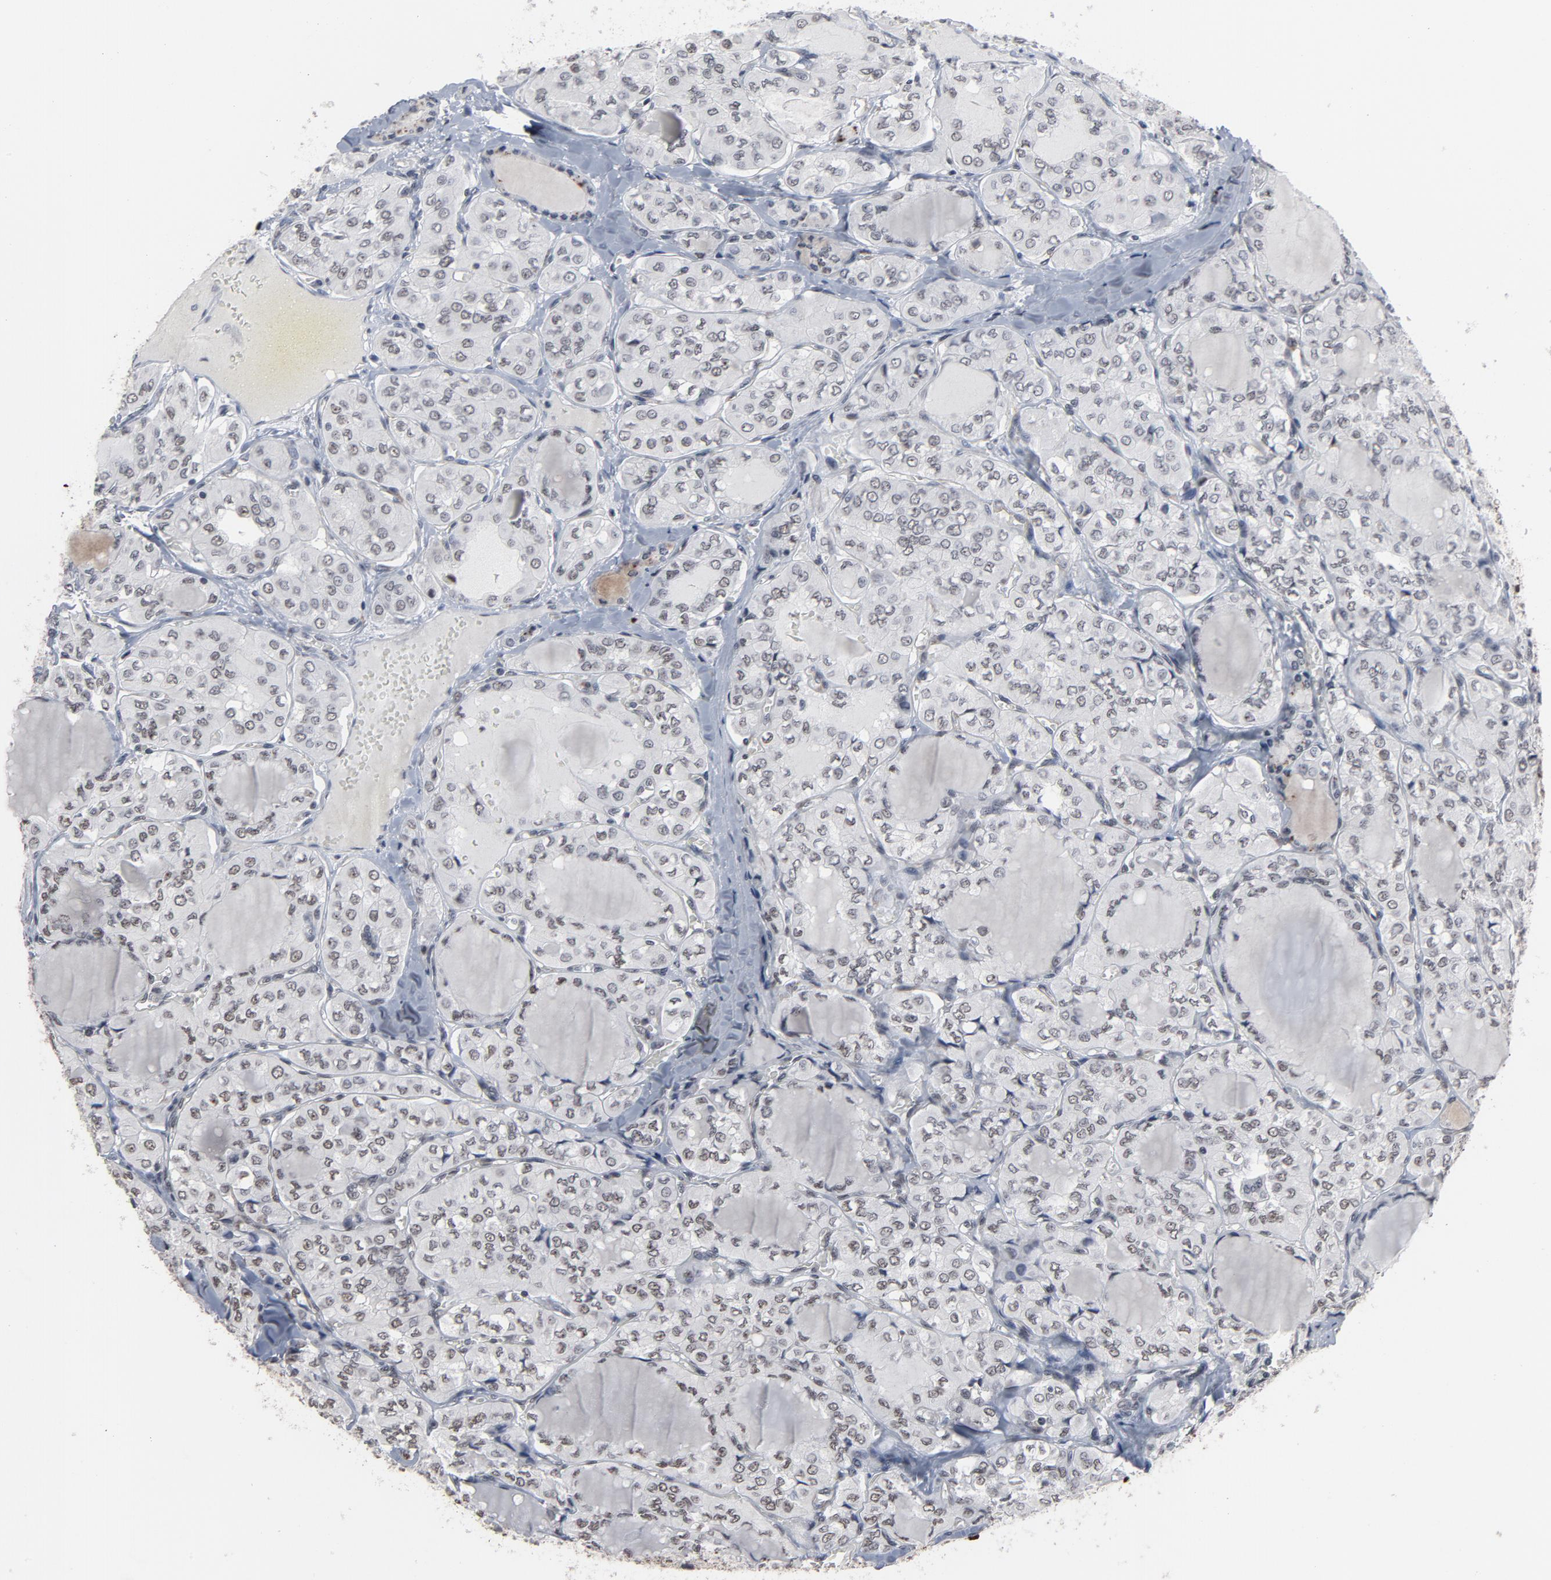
{"staining": {"intensity": "moderate", "quantity": "<25%", "location": "nuclear"}, "tissue": "thyroid cancer", "cell_type": "Tumor cells", "image_type": "cancer", "snomed": [{"axis": "morphology", "description": "Papillary adenocarcinoma, NOS"}, {"axis": "topography", "description": "Thyroid gland"}], "caption": "Protein staining of thyroid cancer (papillary adenocarcinoma) tissue shows moderate nuclear expression in about <25% of tumor cells.", "gene": "MRE11", "patient": {"sex": "male", "age": 20}}